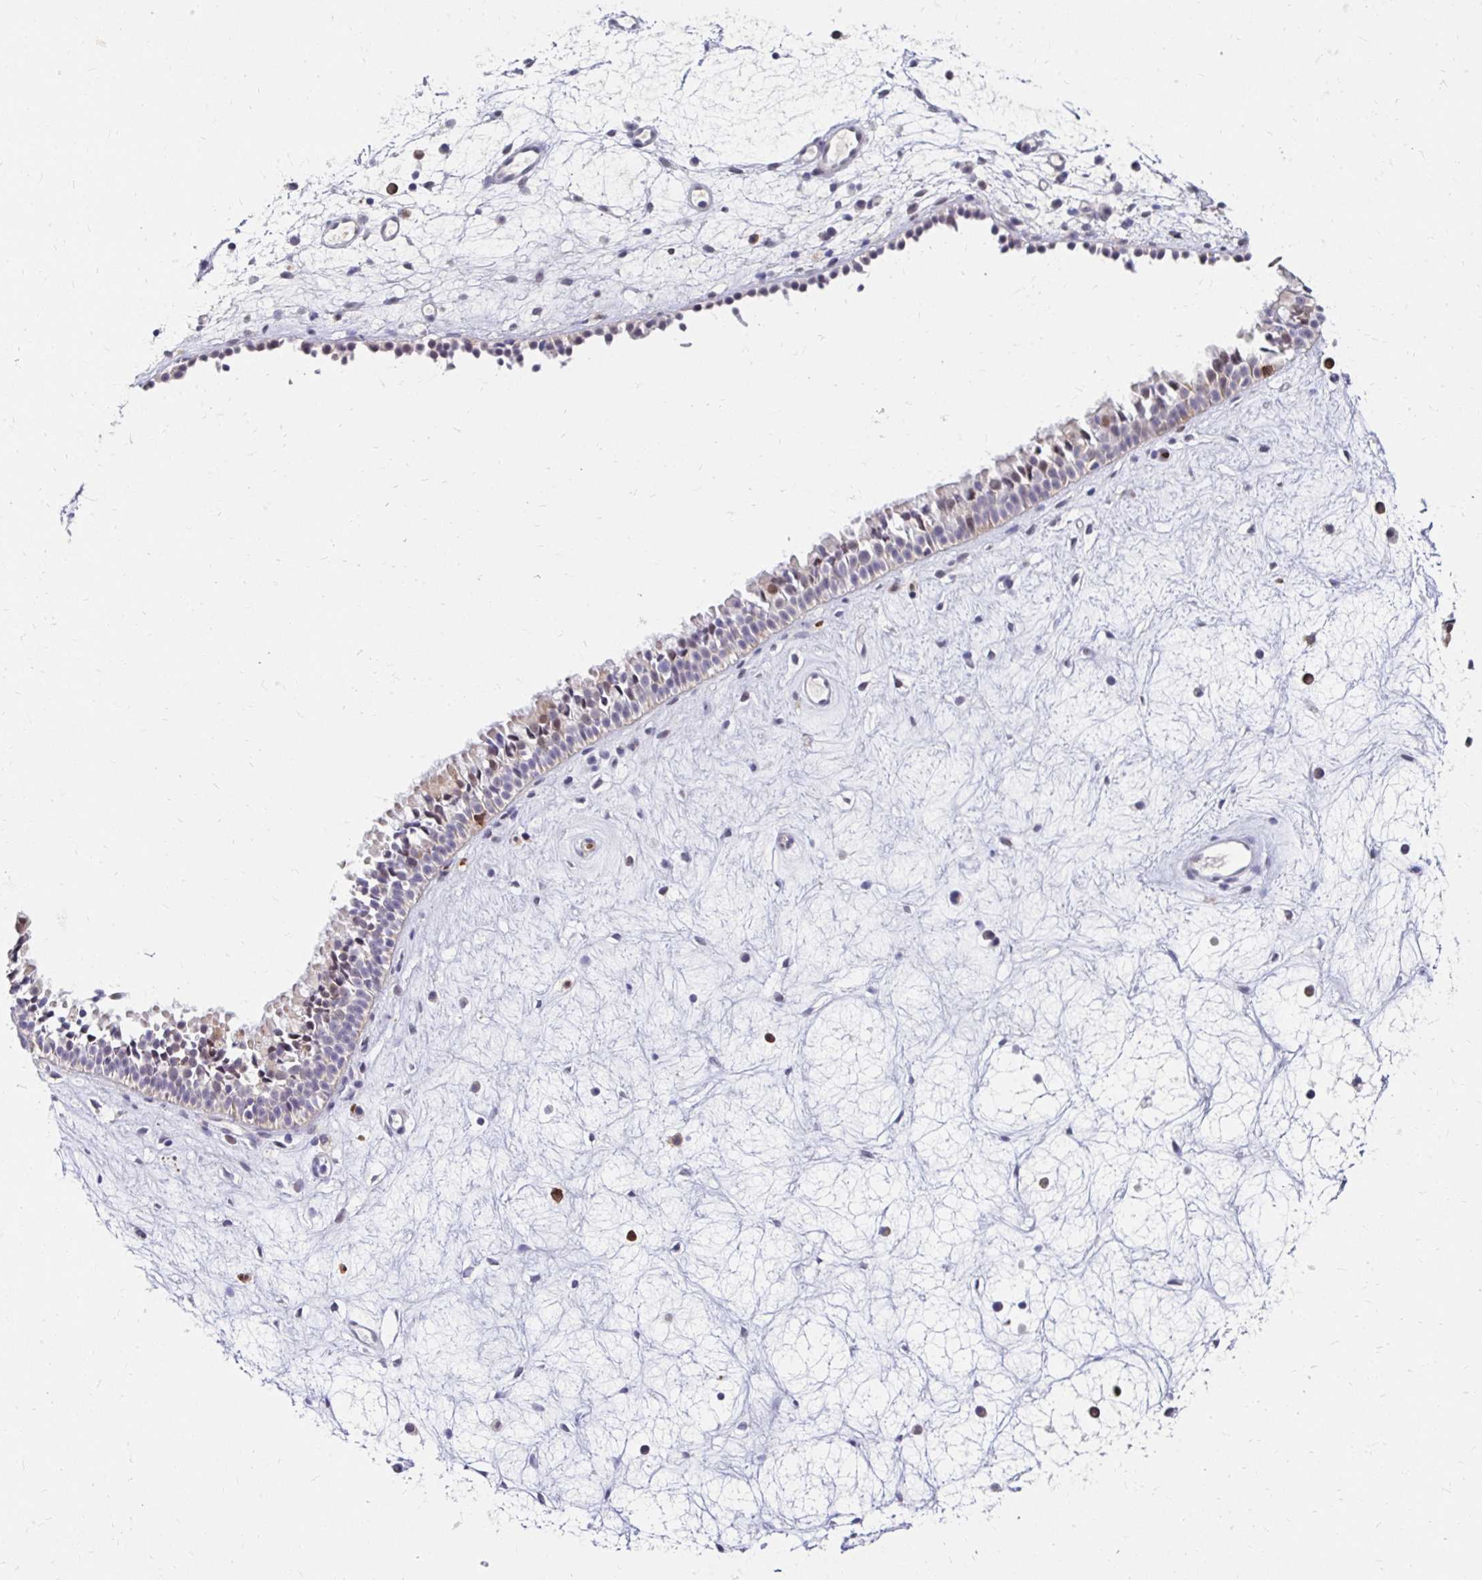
{"staining": {"intensity": "weak", "quantity": "25%-75%", "location": "cytoplasmic/membranous,nuclear"}, "tissue": "nasopharynx", "cell_type": "Respiratory epithelial cells", "image_type": "normal", "snomed": [{"axis": "morphology", "description": "Normal tissue, NOS"}, {"axis": "topography", "description": "Nasopharynx"}], "caption": "This is an image of immunohistochemistry staining of benign nasopharynx, which shows weak expression in the cytoplasmic/membranous,nuclear of respiratory epithelial cells.", "gene": "PADI2", "patient": {"sex": "male", "age": 69}}